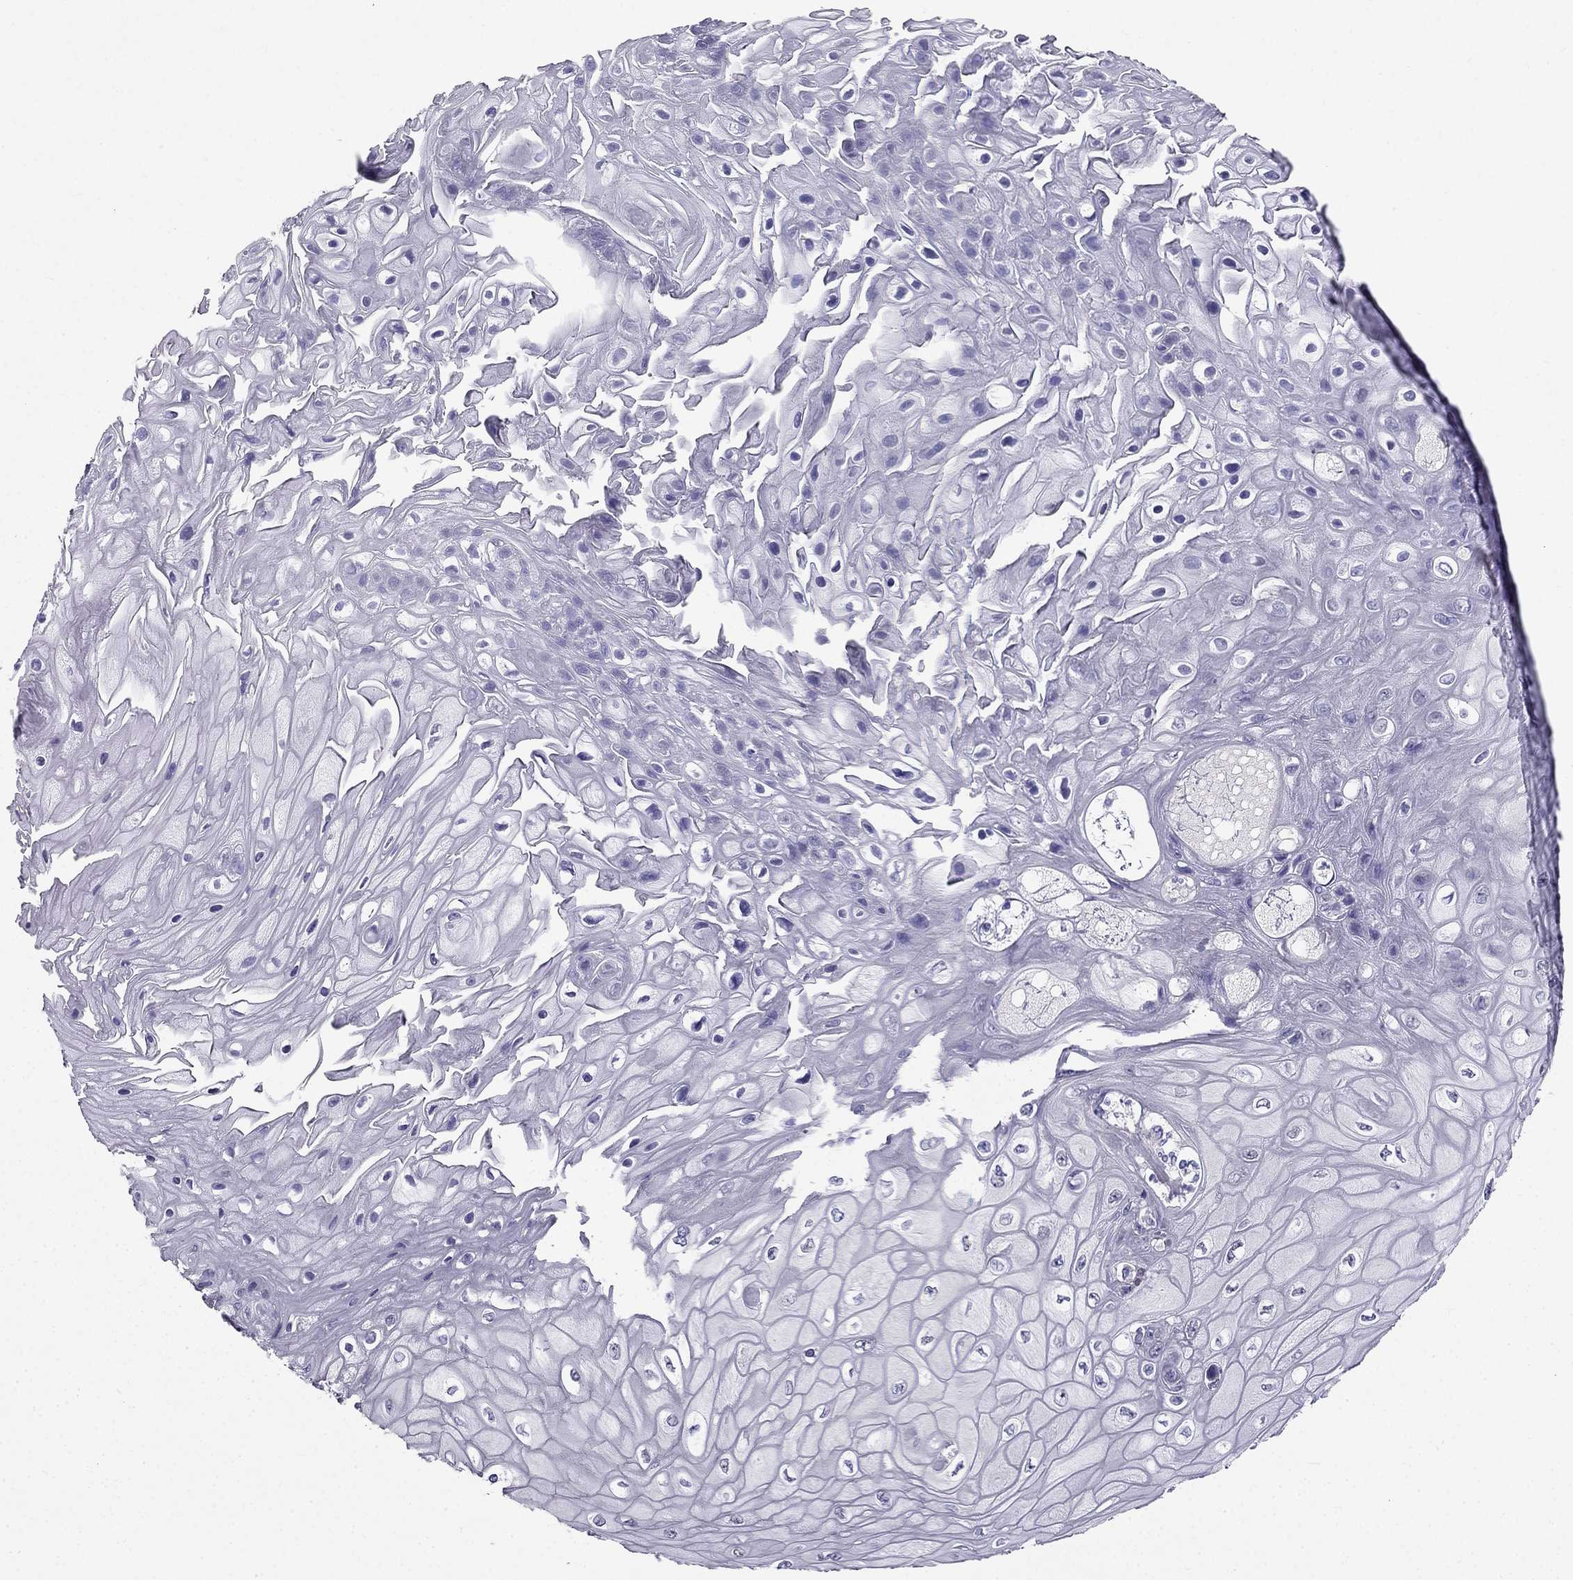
{"staining": {"intensity": "negative", "quantity": "none", "location": "none"}, "tissue": "skin cancer", "cell_type": "Tumor cells", "image_type": "cancer", "snomed": [{"axis": "morphology", "description": "Squamous cell carcinoma, NOS"}, {"axis": "topography", "description": "Skin"}], "caption": "IHC of human skin squamous cell carcinoma demonstrates no expression in tumor cells.", "gene": "AAK1", "patient": {"sex": "male", "age": 62}}